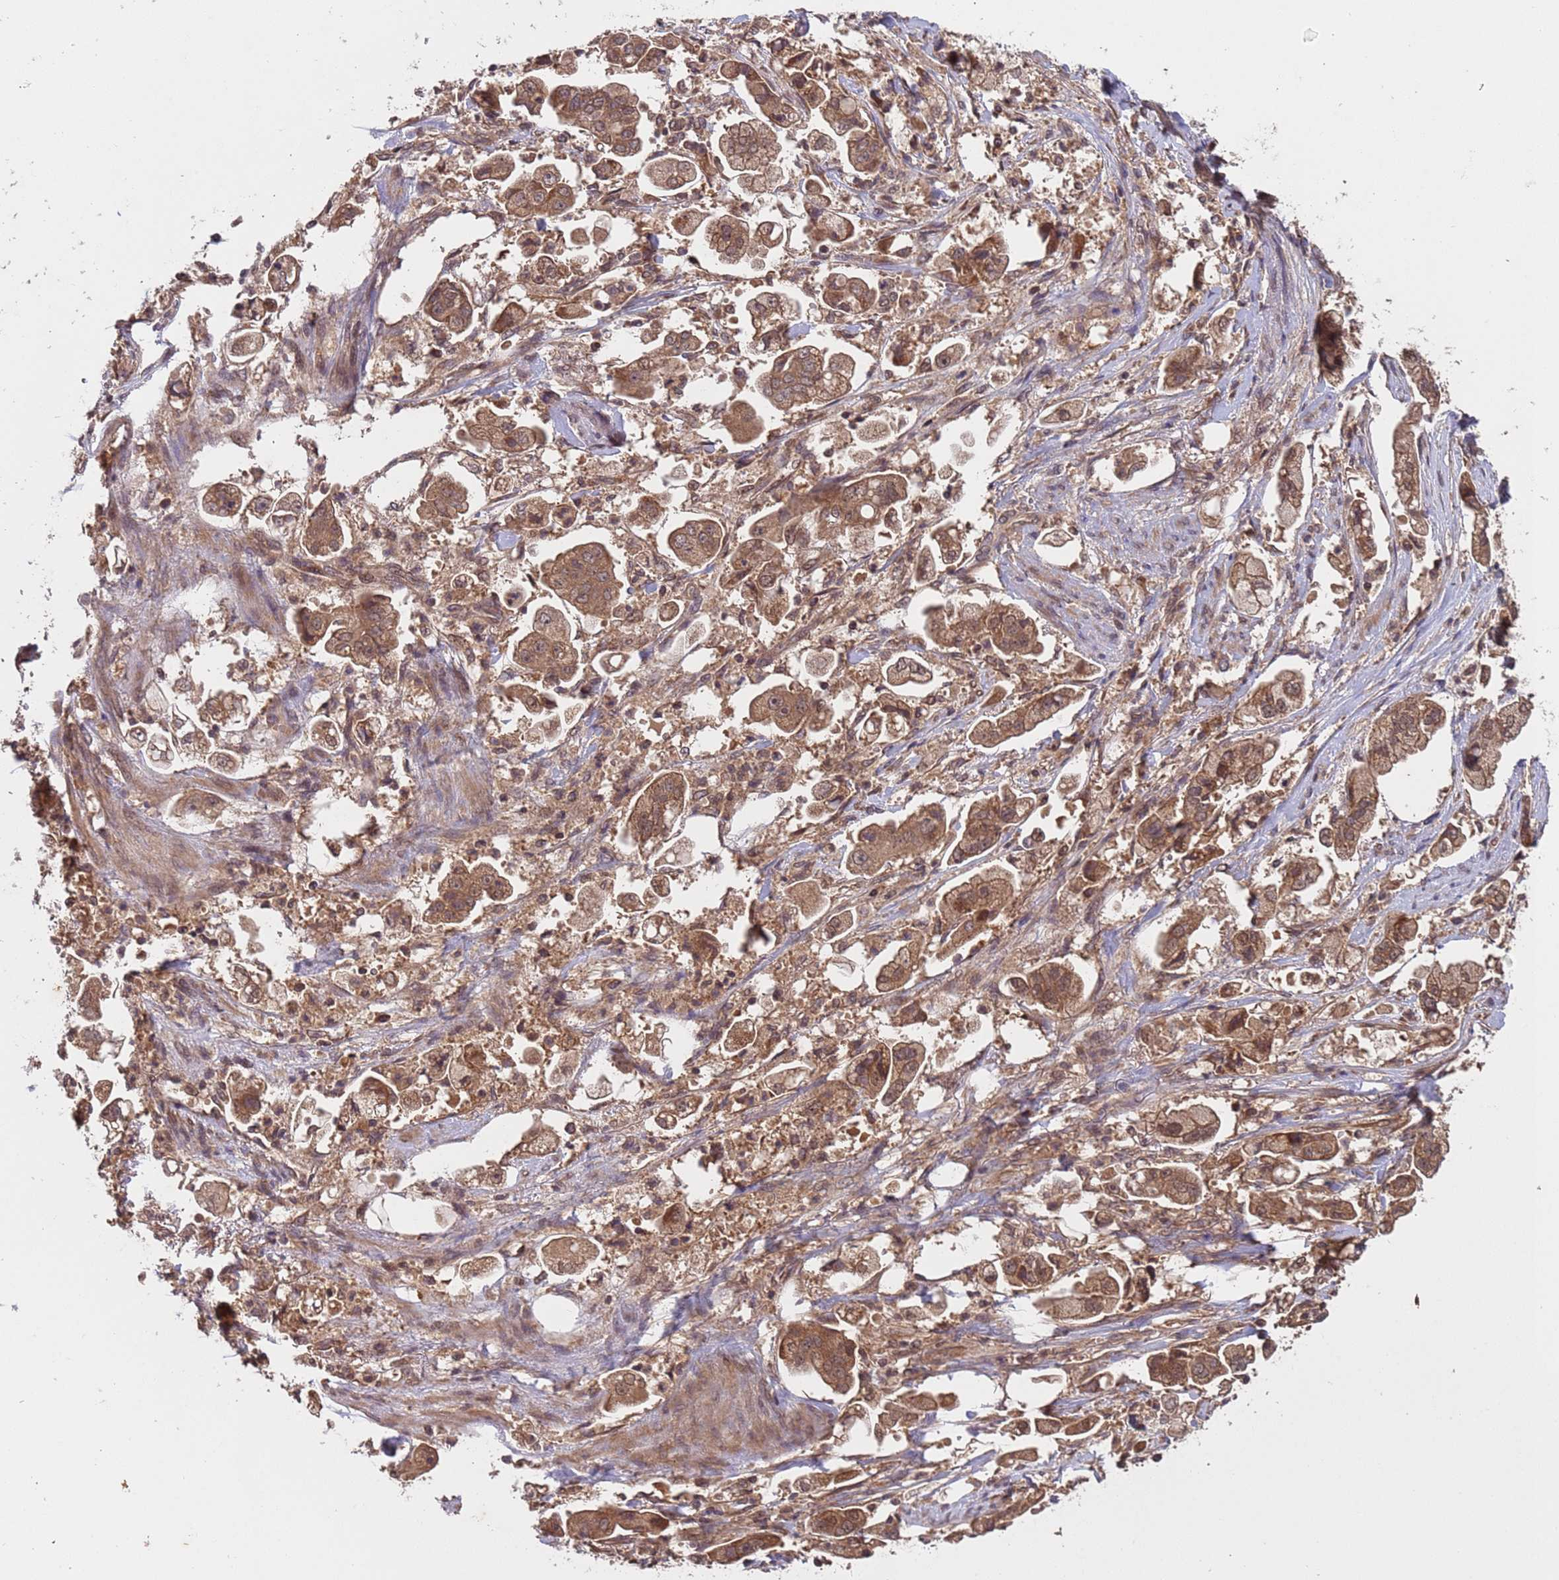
{"staining": {"intensity": "moderate", "quantity": ">75%", "location": "cytoplasmic/membranous,nuclear"}, "tissue": "stomach cancer", "cell_type": "Tumor cells", "image_type": "cancer", "snomed": [{"axis": "morphology", "description": "Adenocarcinoma, NOS"}, {"axis": "topography", "description": "Stomach"}], "caption": "Immunohistochemistry (DAB) staining of human stomach cancer reveals moderate cytoplasmic/membranous and nuclear protein expression in approximately >75% of tumor cells. (IHC, brightfield microscopy, high magnification).", "gene": "ERI1", "patient": {"sex": "male", "age": 62}}